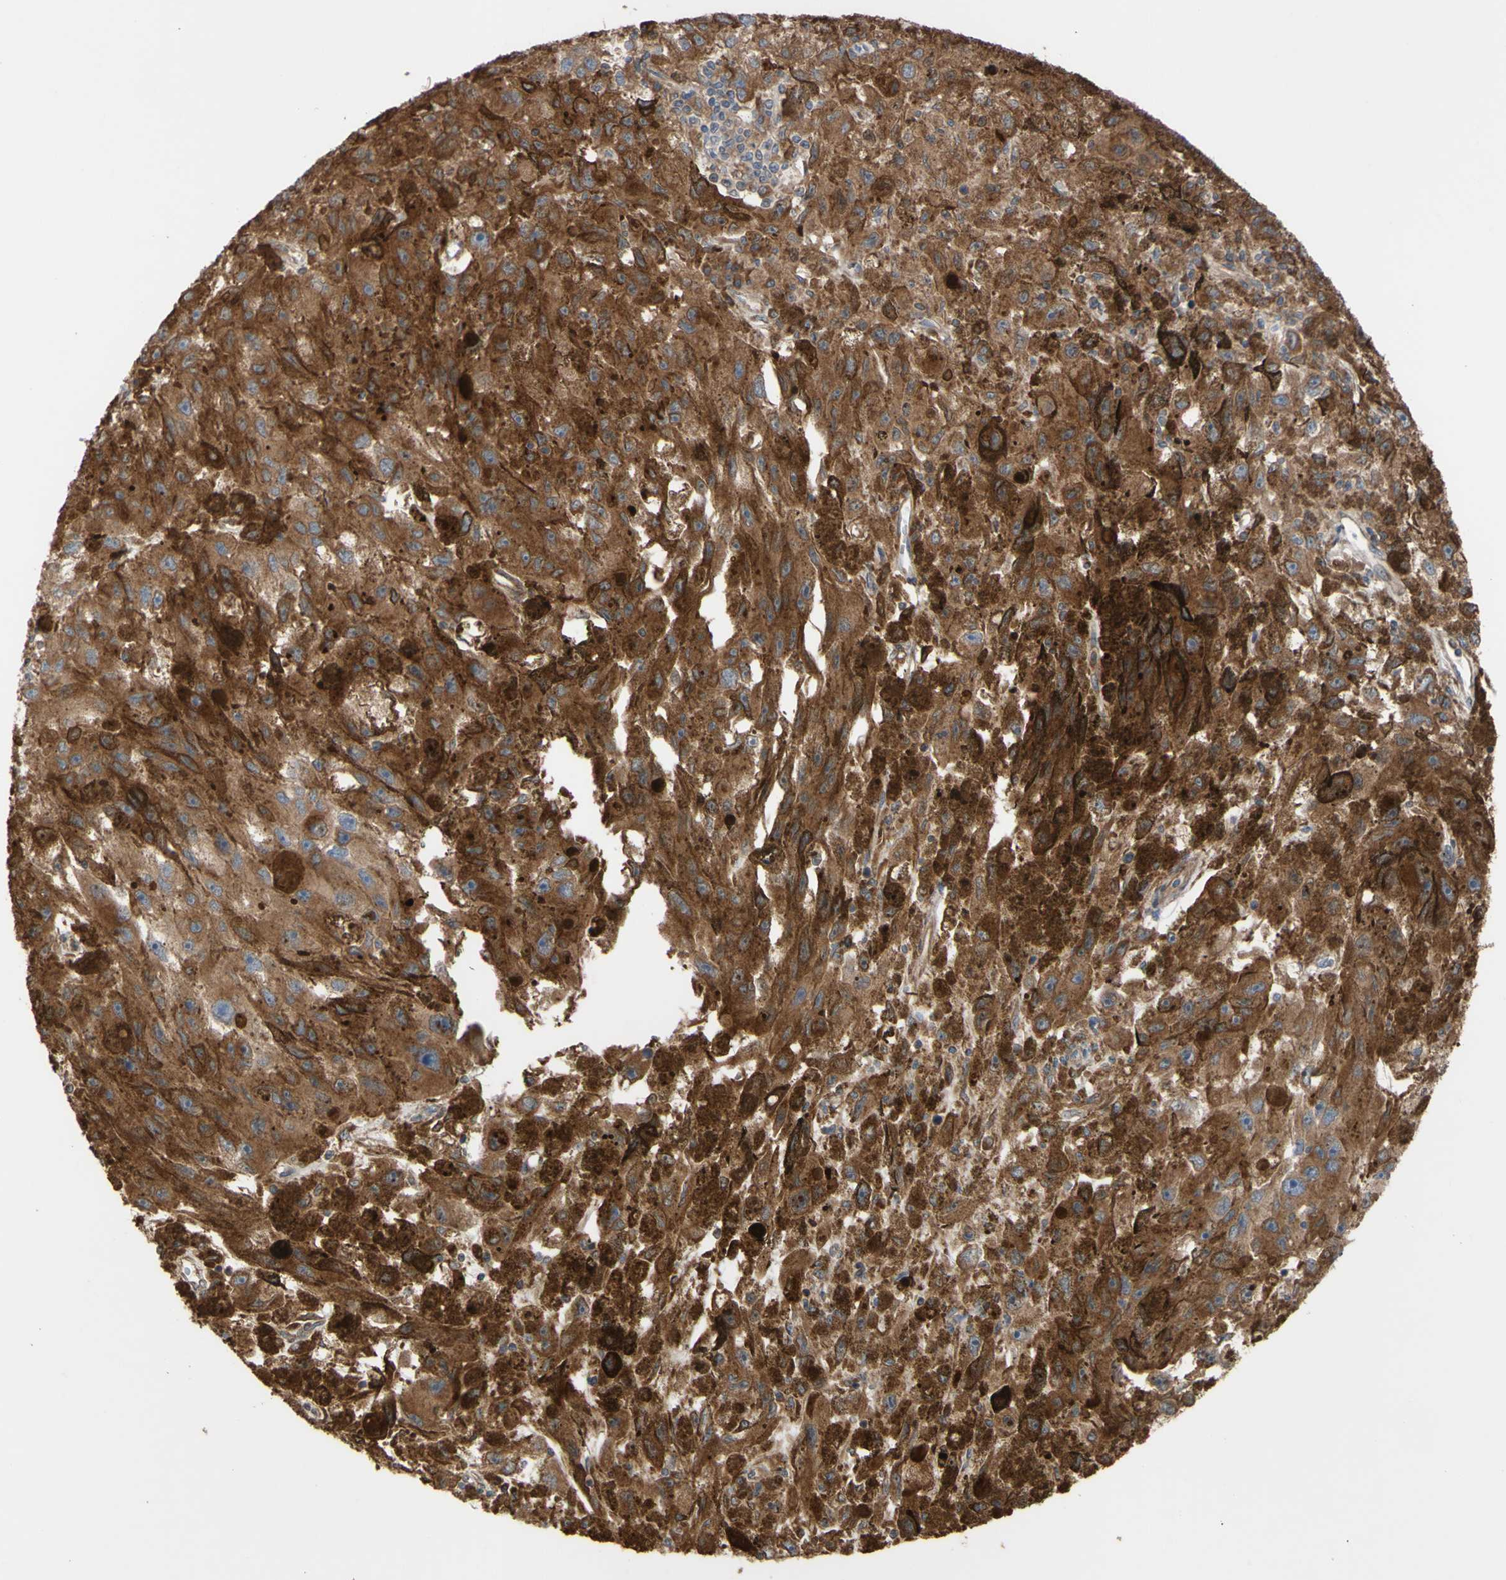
{"staining": {"intensity": "strong", "quantity": ">75%", "location": "cytoplasmic/membranous"}, "tissue": "melanoma", "cell_type": "Tumor cells", "image_type": "cancer", "snomed": [{"axis": "morphology", "description": "Malignant melanoma, NOS"}, {"axis": "topography", "description": "Skin"}], "caption": "Protein staining of melanoma tissue shows strong cytoplasmic/membranous staining in approximately >75% of tumor cells.", "gene": "NECTIN3", "patient": {"sex": "female", "age": 104}}